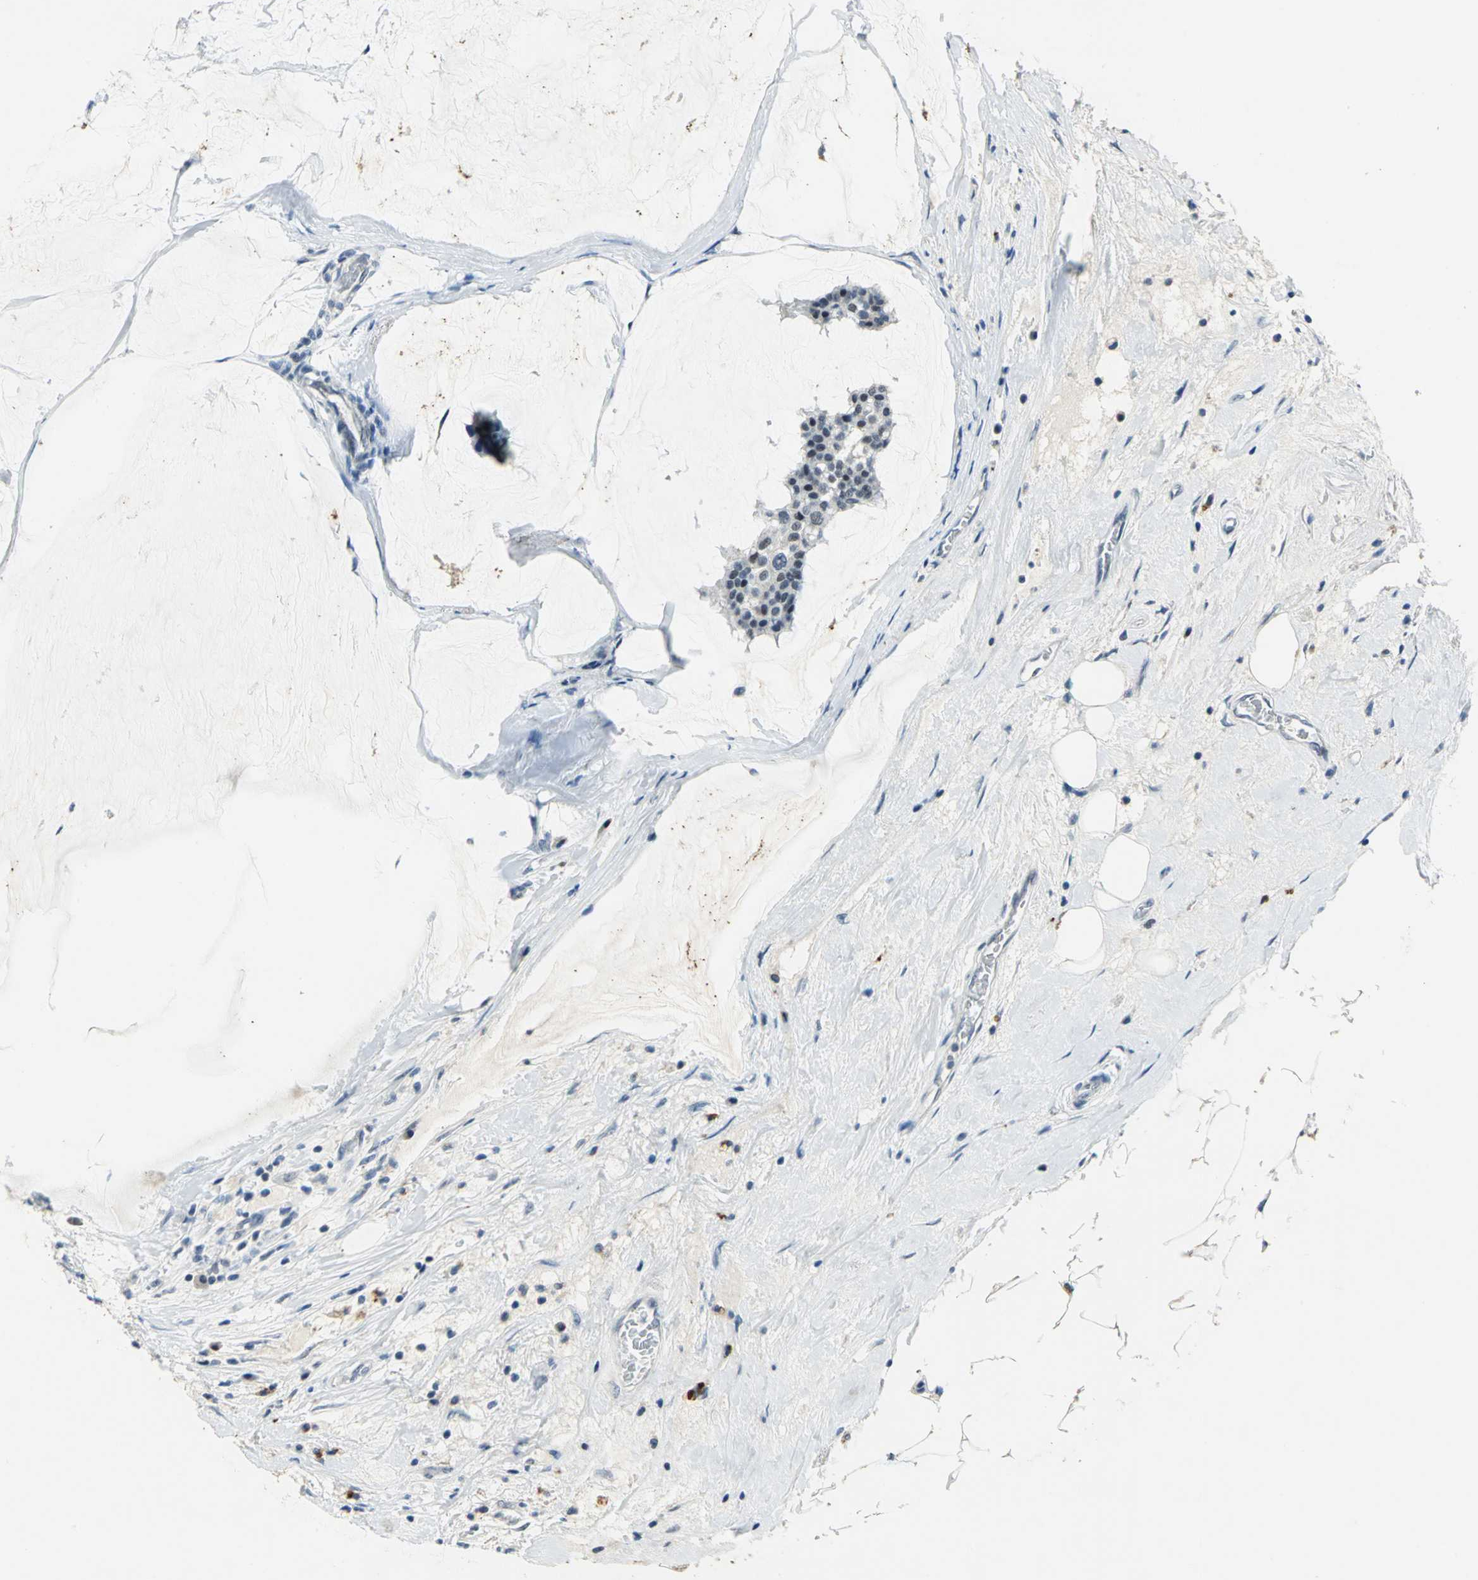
{"staining": {"intensity": "weak", "quantity": "<25%", "location": "nuclear"}, "tissue": "breast cancer", "cell_type": "Tumor cells", "image_type": "cancer", "snomed": [{"axis": "morphology", "description": "Duct carcinoma"}, {"axis": "topography", "description": "Breast"}], "caption": "This is an IHC micrograph of human breast cancer (invasive ductal carcinoma). There is no staining in tumor cells.", "gene": "RAD17", "patient": {"sex": "female", "age": 93}}